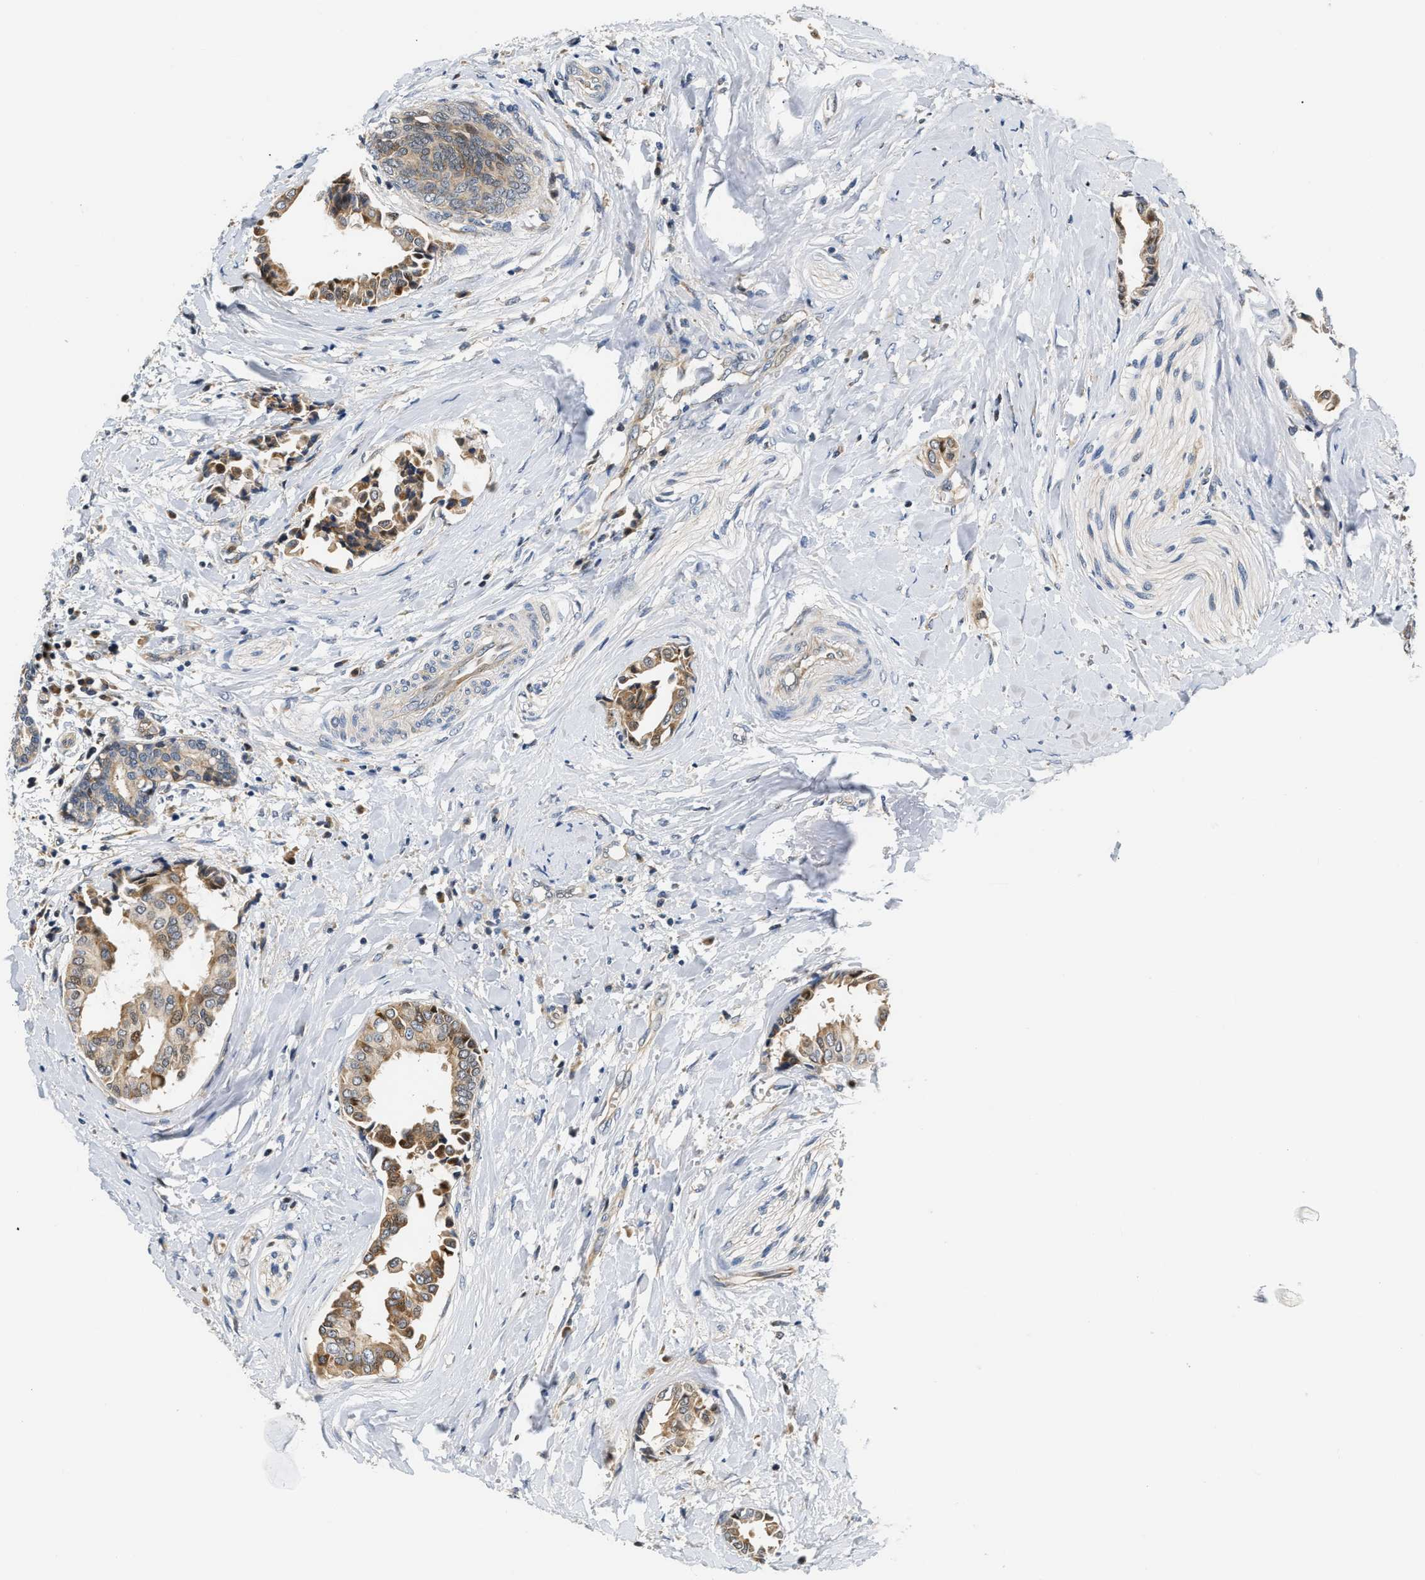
{"staining": {"intensity": "moderate", "quantity": ">75%", "location": "cytoplasmic/membranous"}, "tissue": "head and neck cancer", "cell_type": "Tumor cells", "image_type": "cancer", "snomed": [{"axis": "morphology", "description": "Adenocarcinoma, NOS"}, {"axis": "topography", "description": "Salivary gland"}, {"axis": "topography", "description": "Head-Neck"}], "caption": "Head and neck cancer (adenocarcinoma) stained with IHC shows moderate cytoplasmic/membranous positivity in about >75% of tumor cells.", "gene": "TNIP2", "patient": {"sex": "female", "age": 59}}